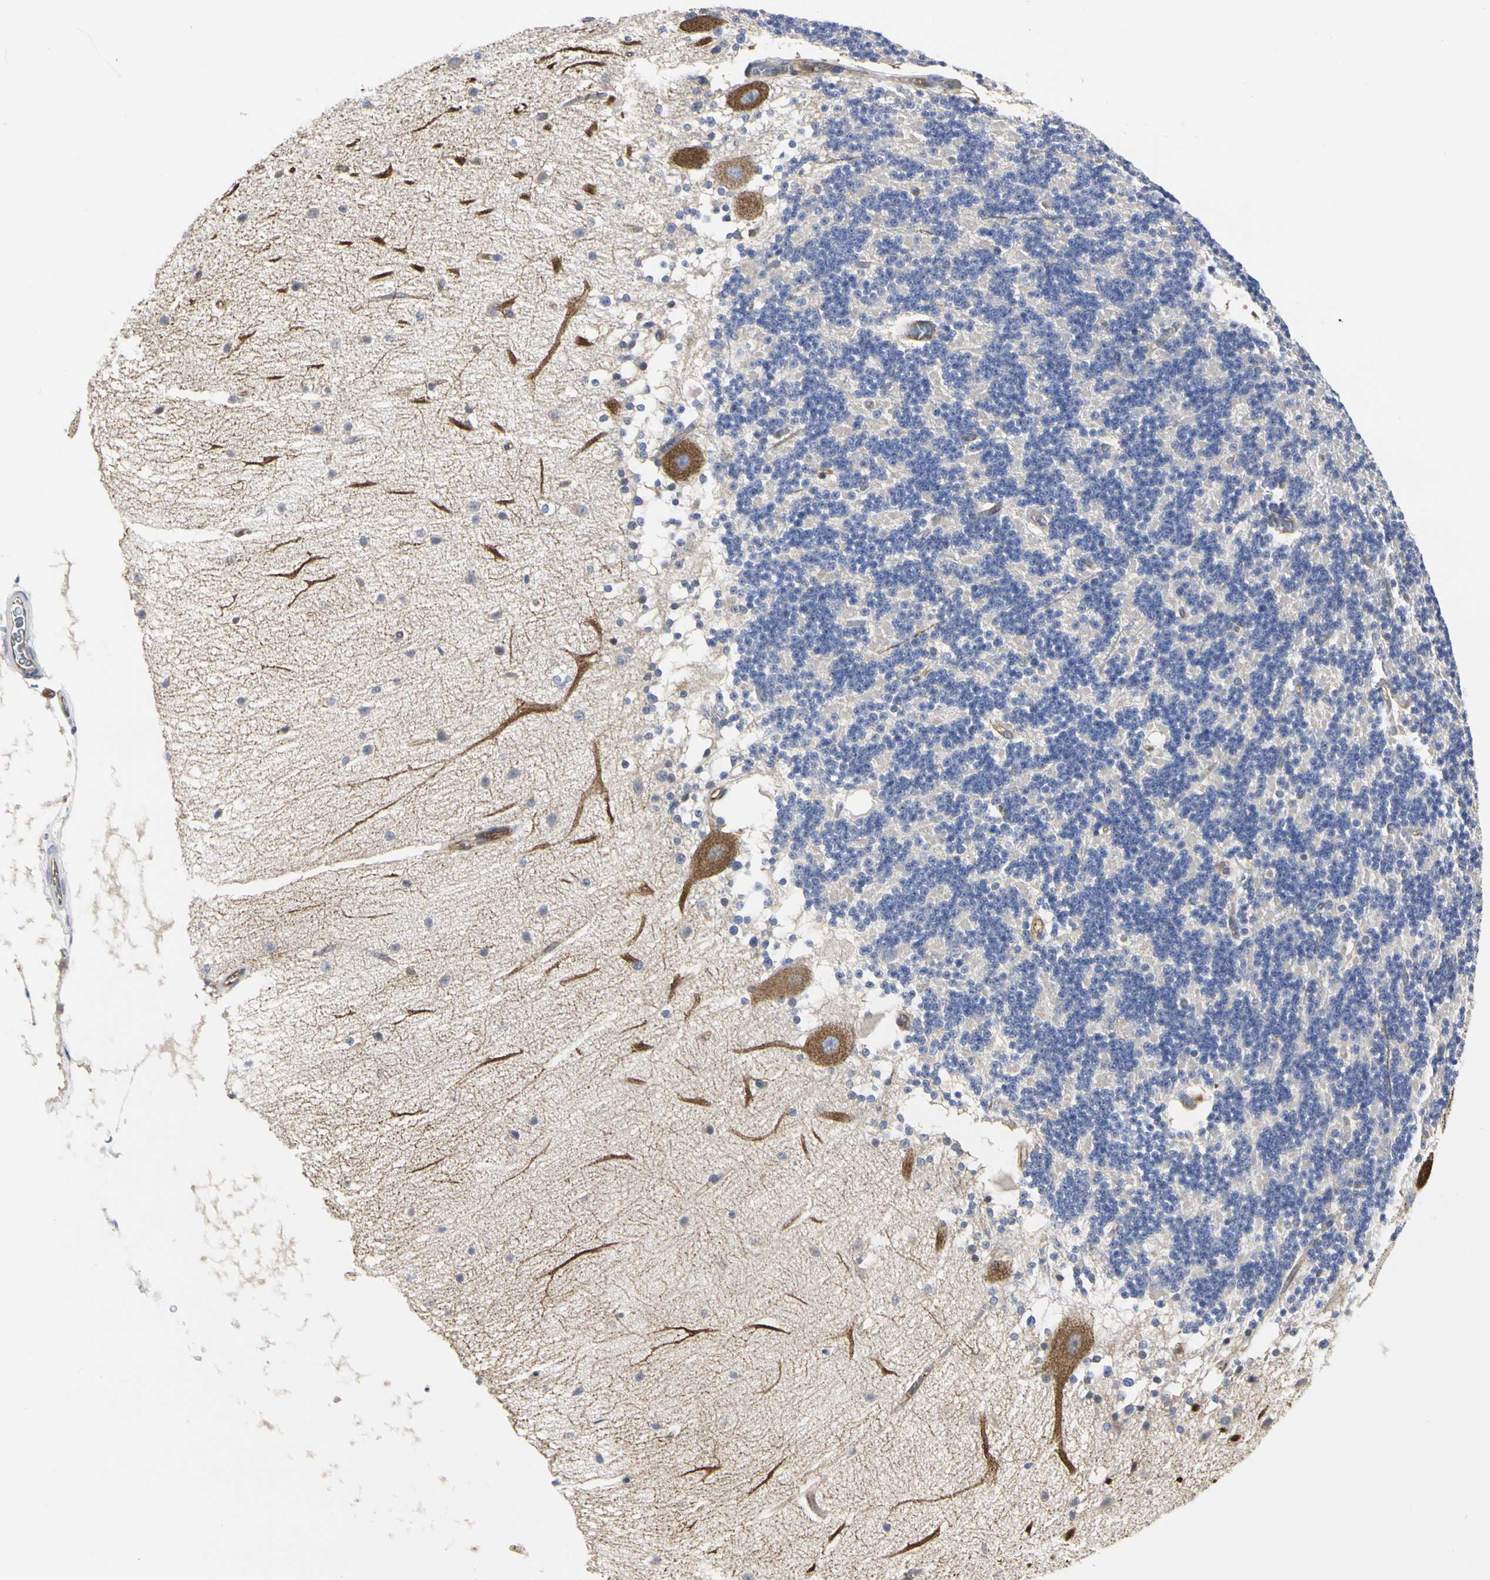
{"staining": {"intensity": "negative", "quantity": "none", "location": "none"}, "tissue": "cerebellum", "cell_type": "Cells in granular layer", "image_type": "normal", "snomed": [{"axis": "morphology", "description": "Normal tissue, NOS"}, {"axis": "topography", "description": "Cerebellum"}], "caption": "An immunohistochemistry image of normal cerebellum is shown. There is no staining in cells in granular layer of cerebellum.", "gene": "C3orf52", "patient": {"sex": "female", "age": 54}}